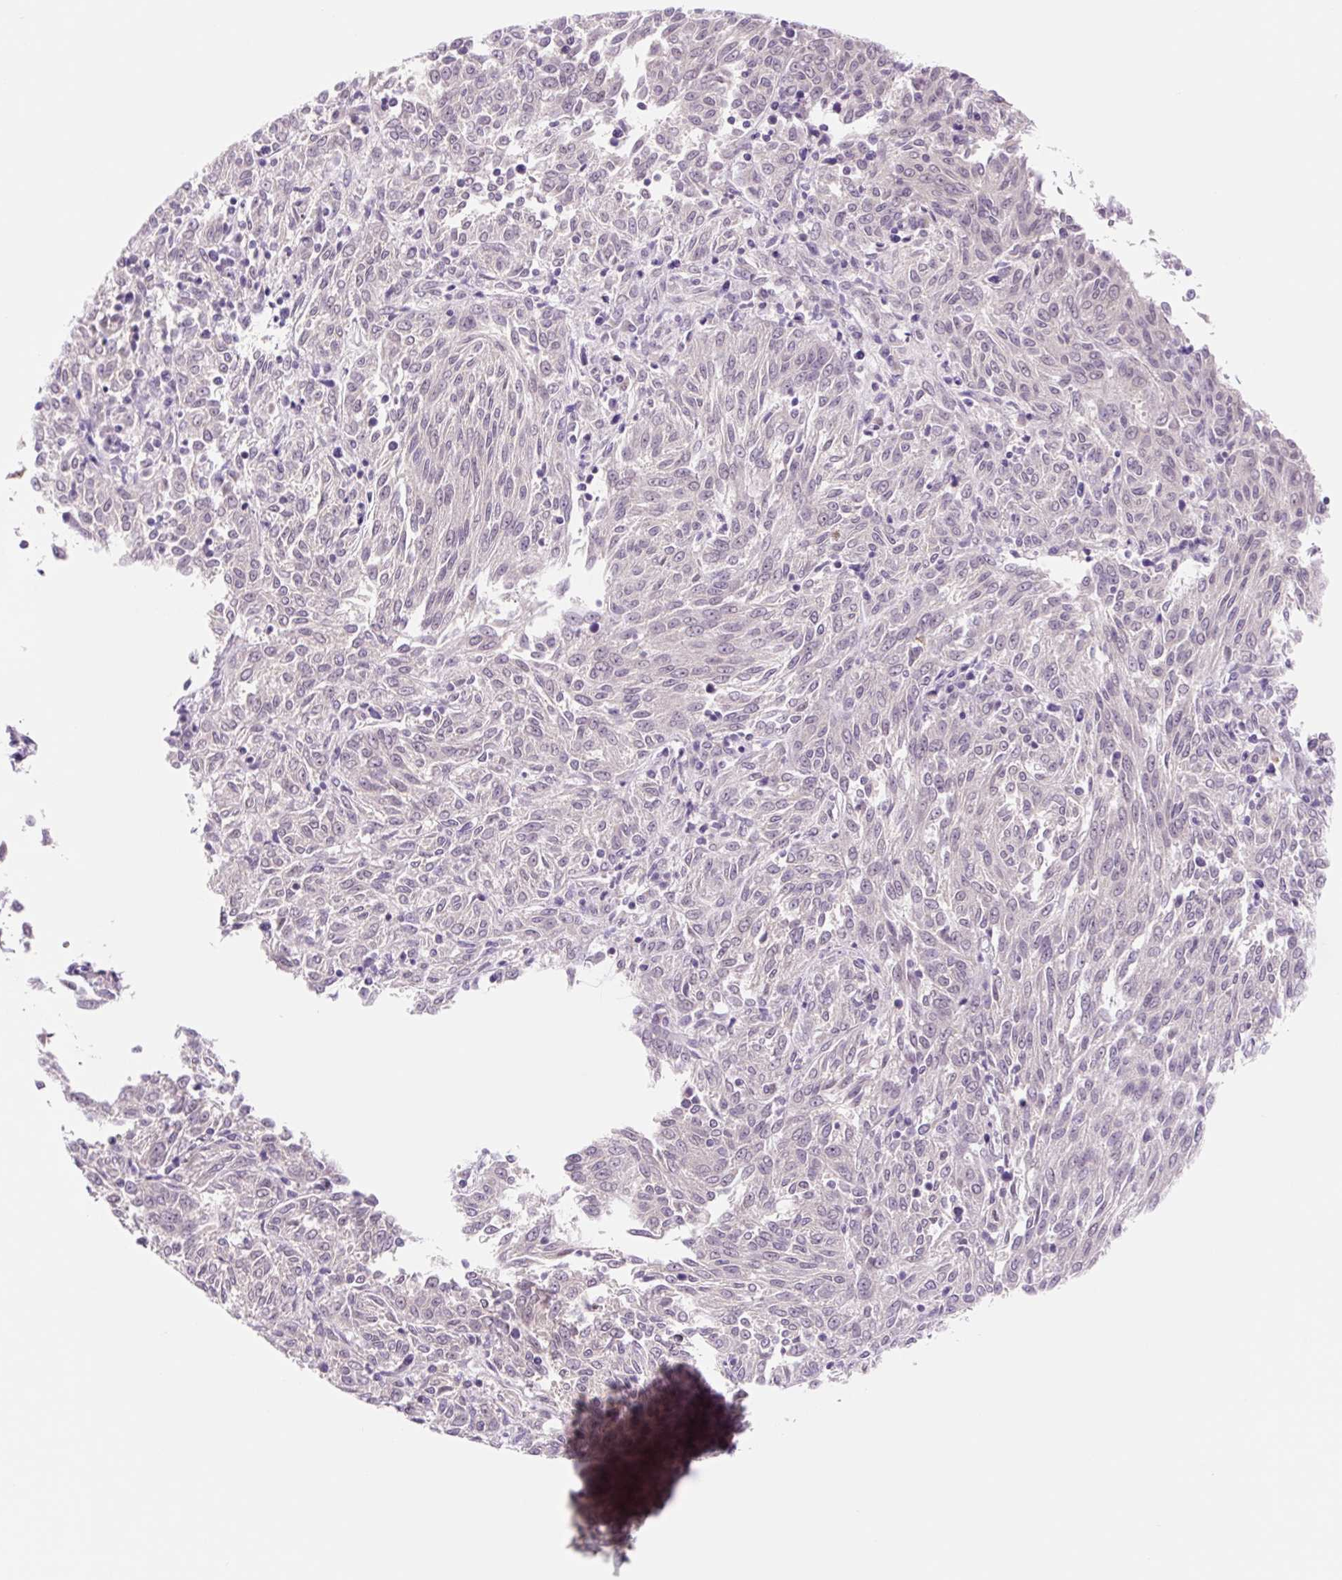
{"staining": {"intensity": "negative", "quantity": "none", "location": "none"}, "tissue": "melanoma", "cell_type": "Tumor cells", "image_type": "cancer", "snomed": [{"axis": "morphology", "description": "Malignant melanoma, NOS"}, {"axis": "topography", "description": "Skin"}], "caption": "A photomicrograph of melanoma stained for a protein reveals no brown staining in tumor cells.", "gene": "CELF6", "patient": {"sex": "female", "age": 72}}